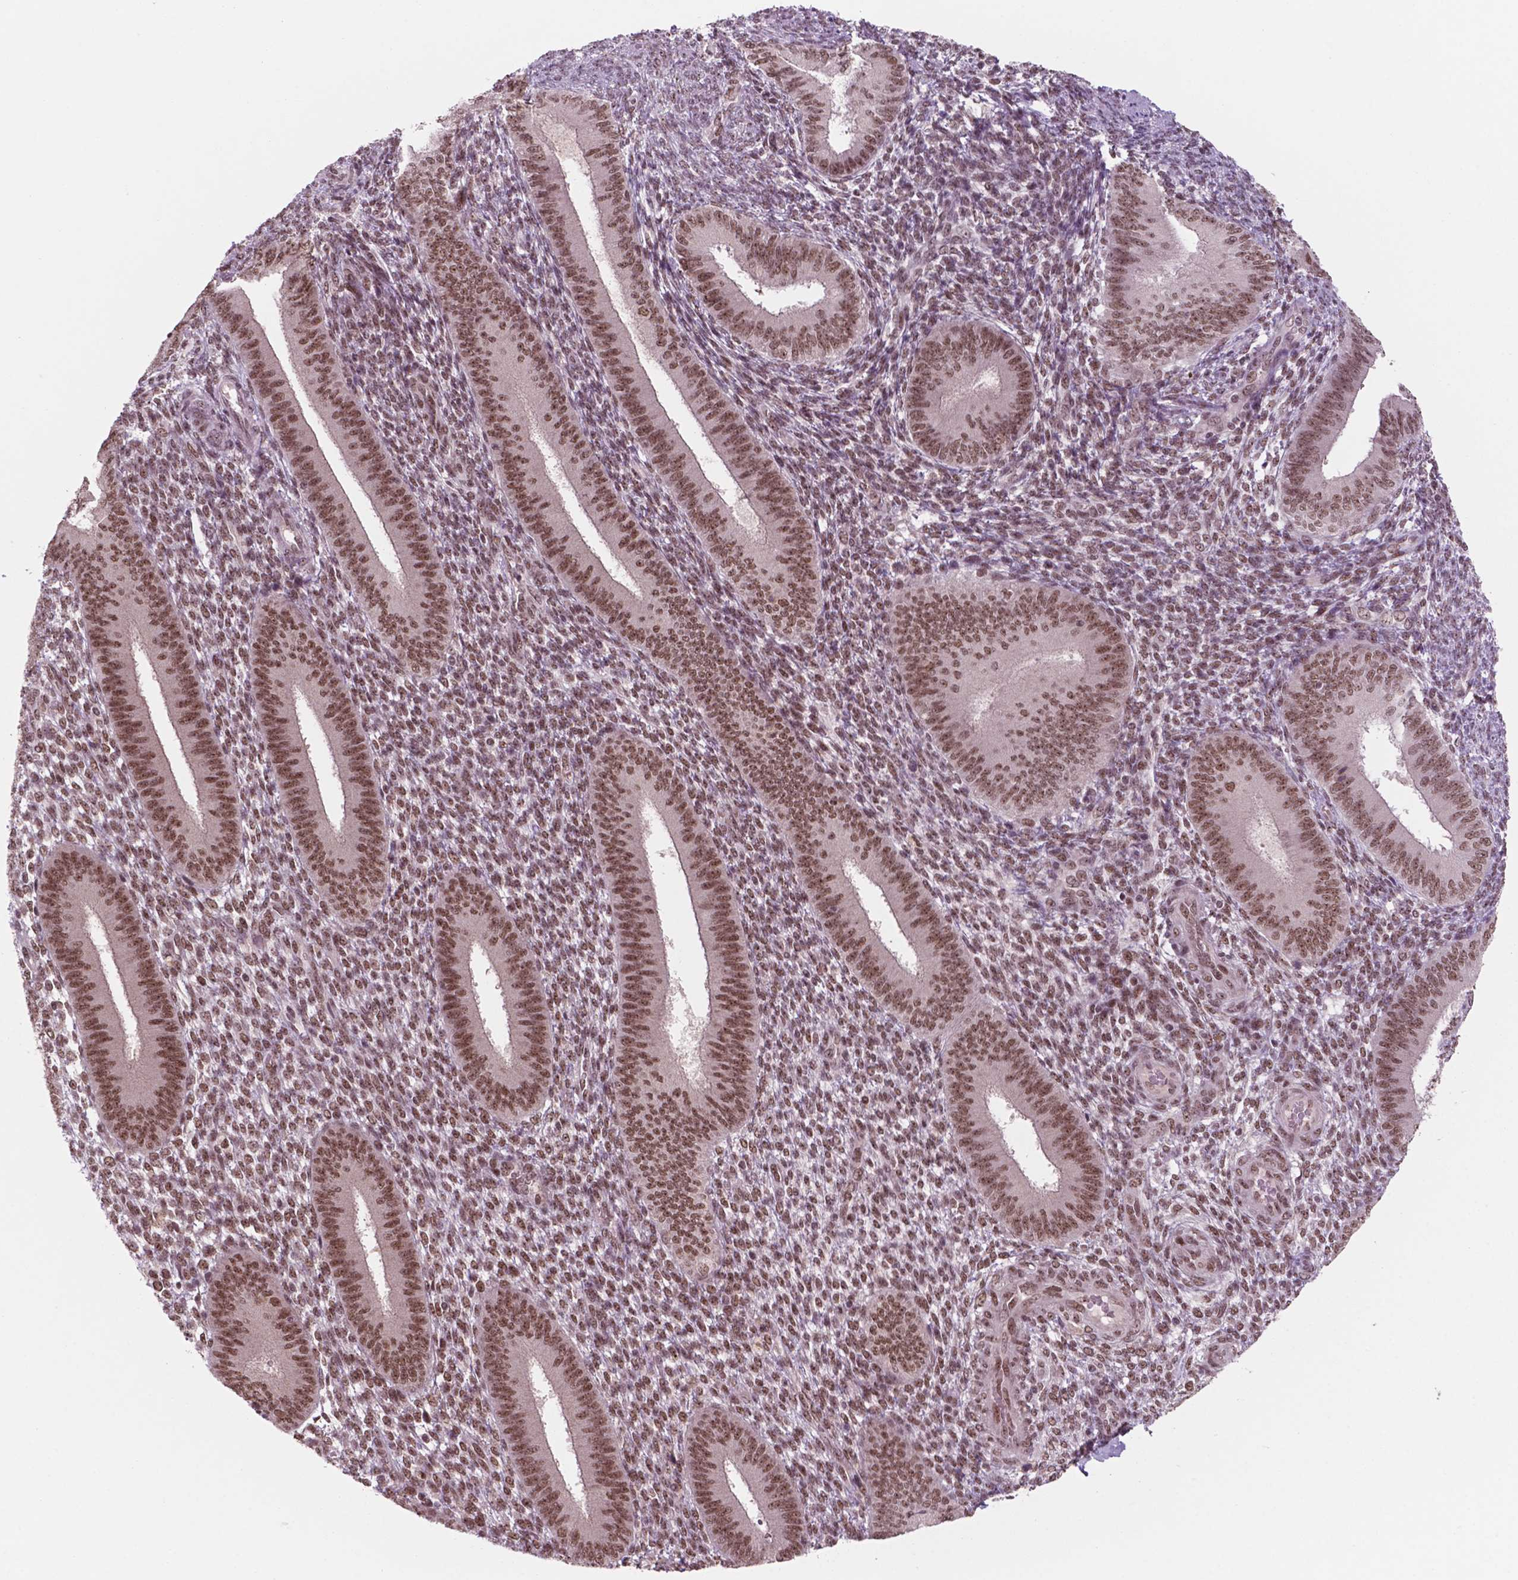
{"staining": {"intensity": "moderate", "quantity": ">75%", "location": "nuclear"}, "tissue": "endometrium", "cell_type": "Cells in endometrial stroma", "image_type": "normal", "snomed": [{"axis": "morphology", "description": "Normal tissue, NOS"}, {"axis": "topography", "description": "Endometrium"}], "caption": "Unremarkable endometrium reveals moderate nuclear expression in about >75% of cells in endometrial stroma.", "gene": "POLR2E", "patient": {"sex": "female", "age": 39}}